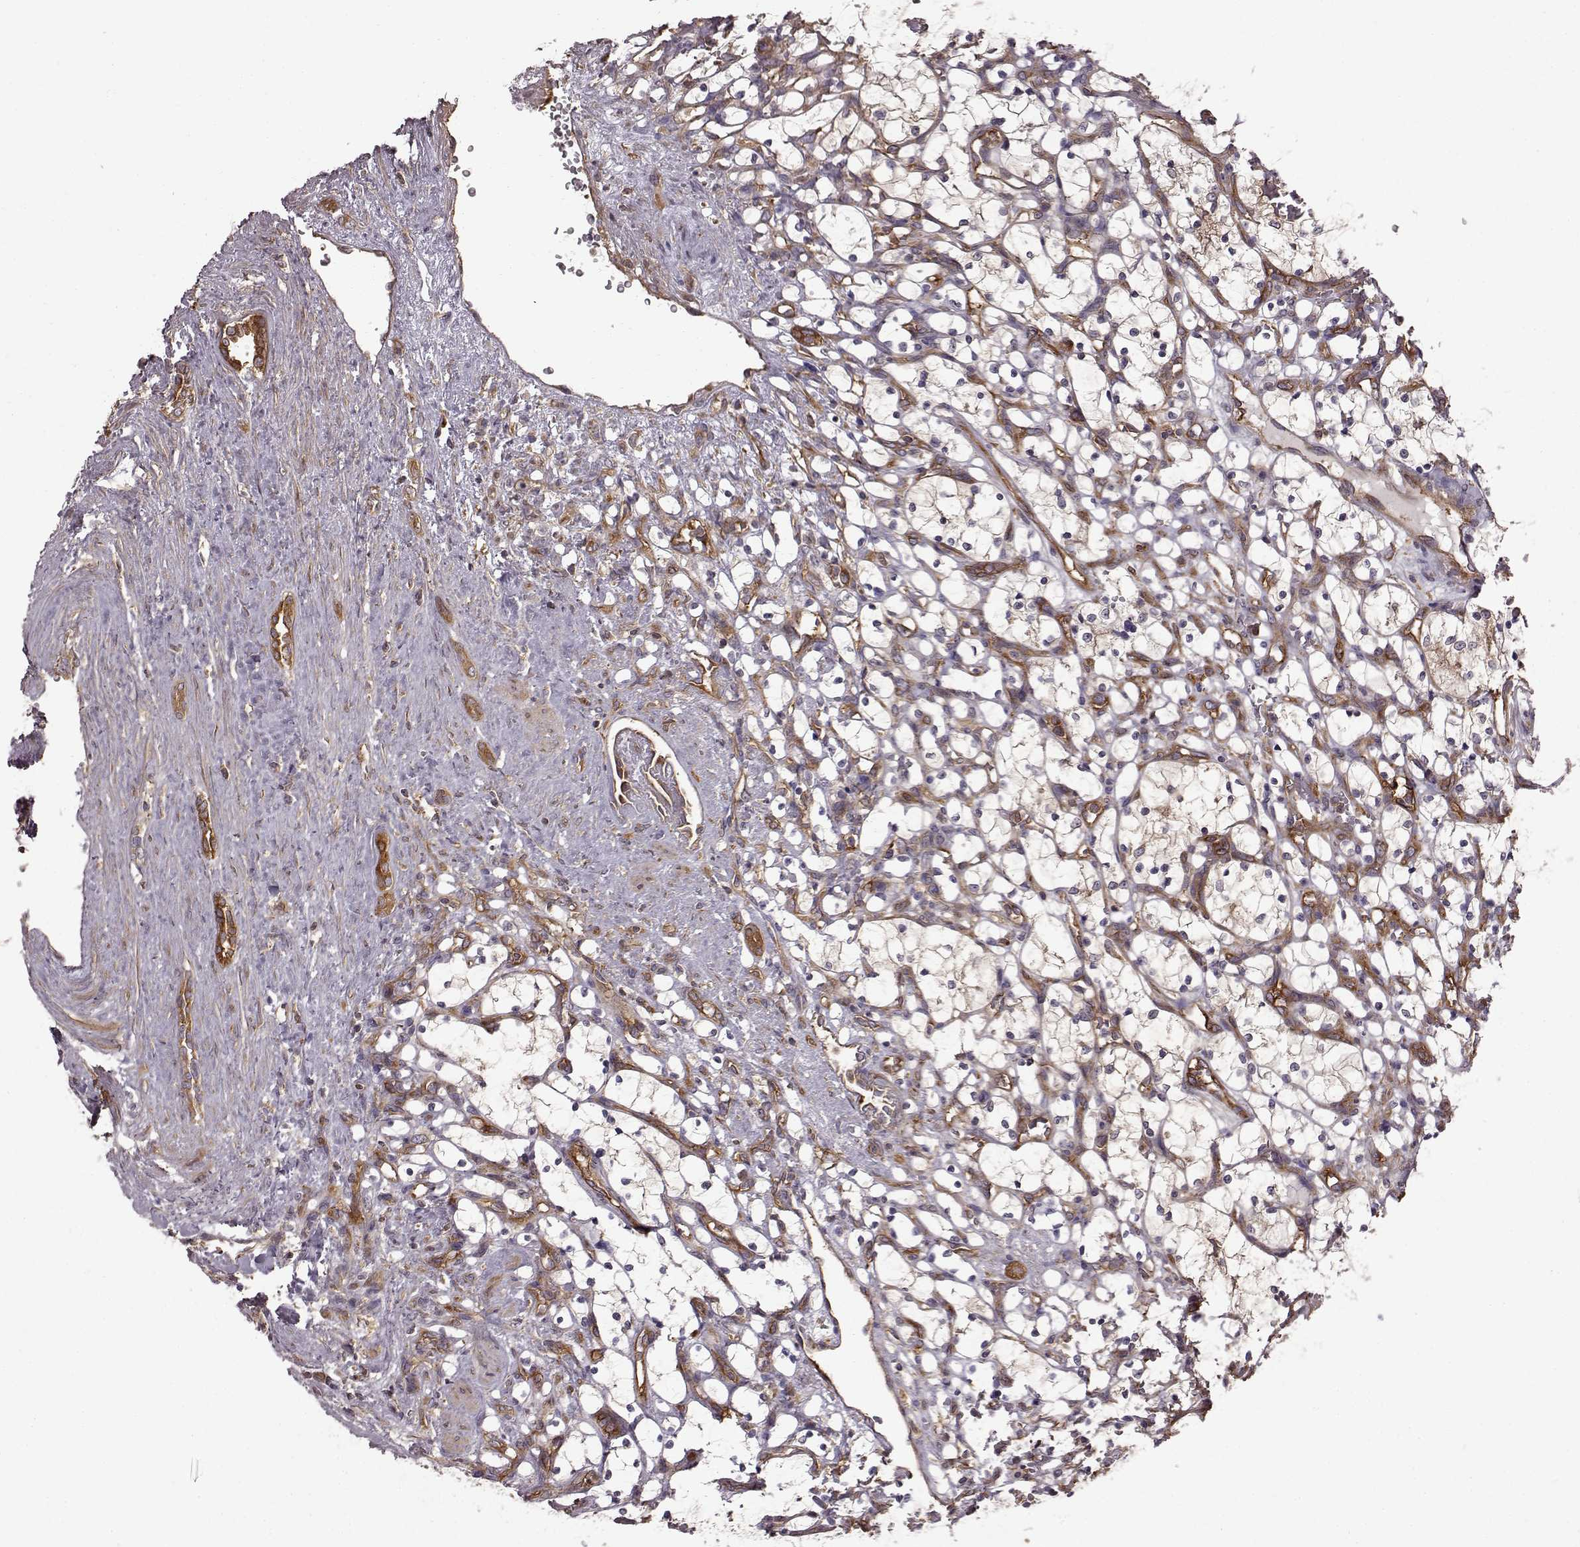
{"staining": {"intensity": "moderate", "quantity": ">75%", "location": "cytoplasmic/membranous"}, "tissue": "renal cancer", "cell_type": "Tumor cells", "image_type": "cancer", "snomed": [{"axis": "morphology", "description": "Adenocarcinoma, NOS"}, {"axis": "topography", "description": "Kidney"}], "caption": "This is a photomicrograph of IHC staining of renal cancer (adenocarcinoma), which shows moderate positivity in the cytoplasmic/membranous of tumor cells.", "gene": "RABGAP1", "patient": {"sex": "female", "age": 69}}